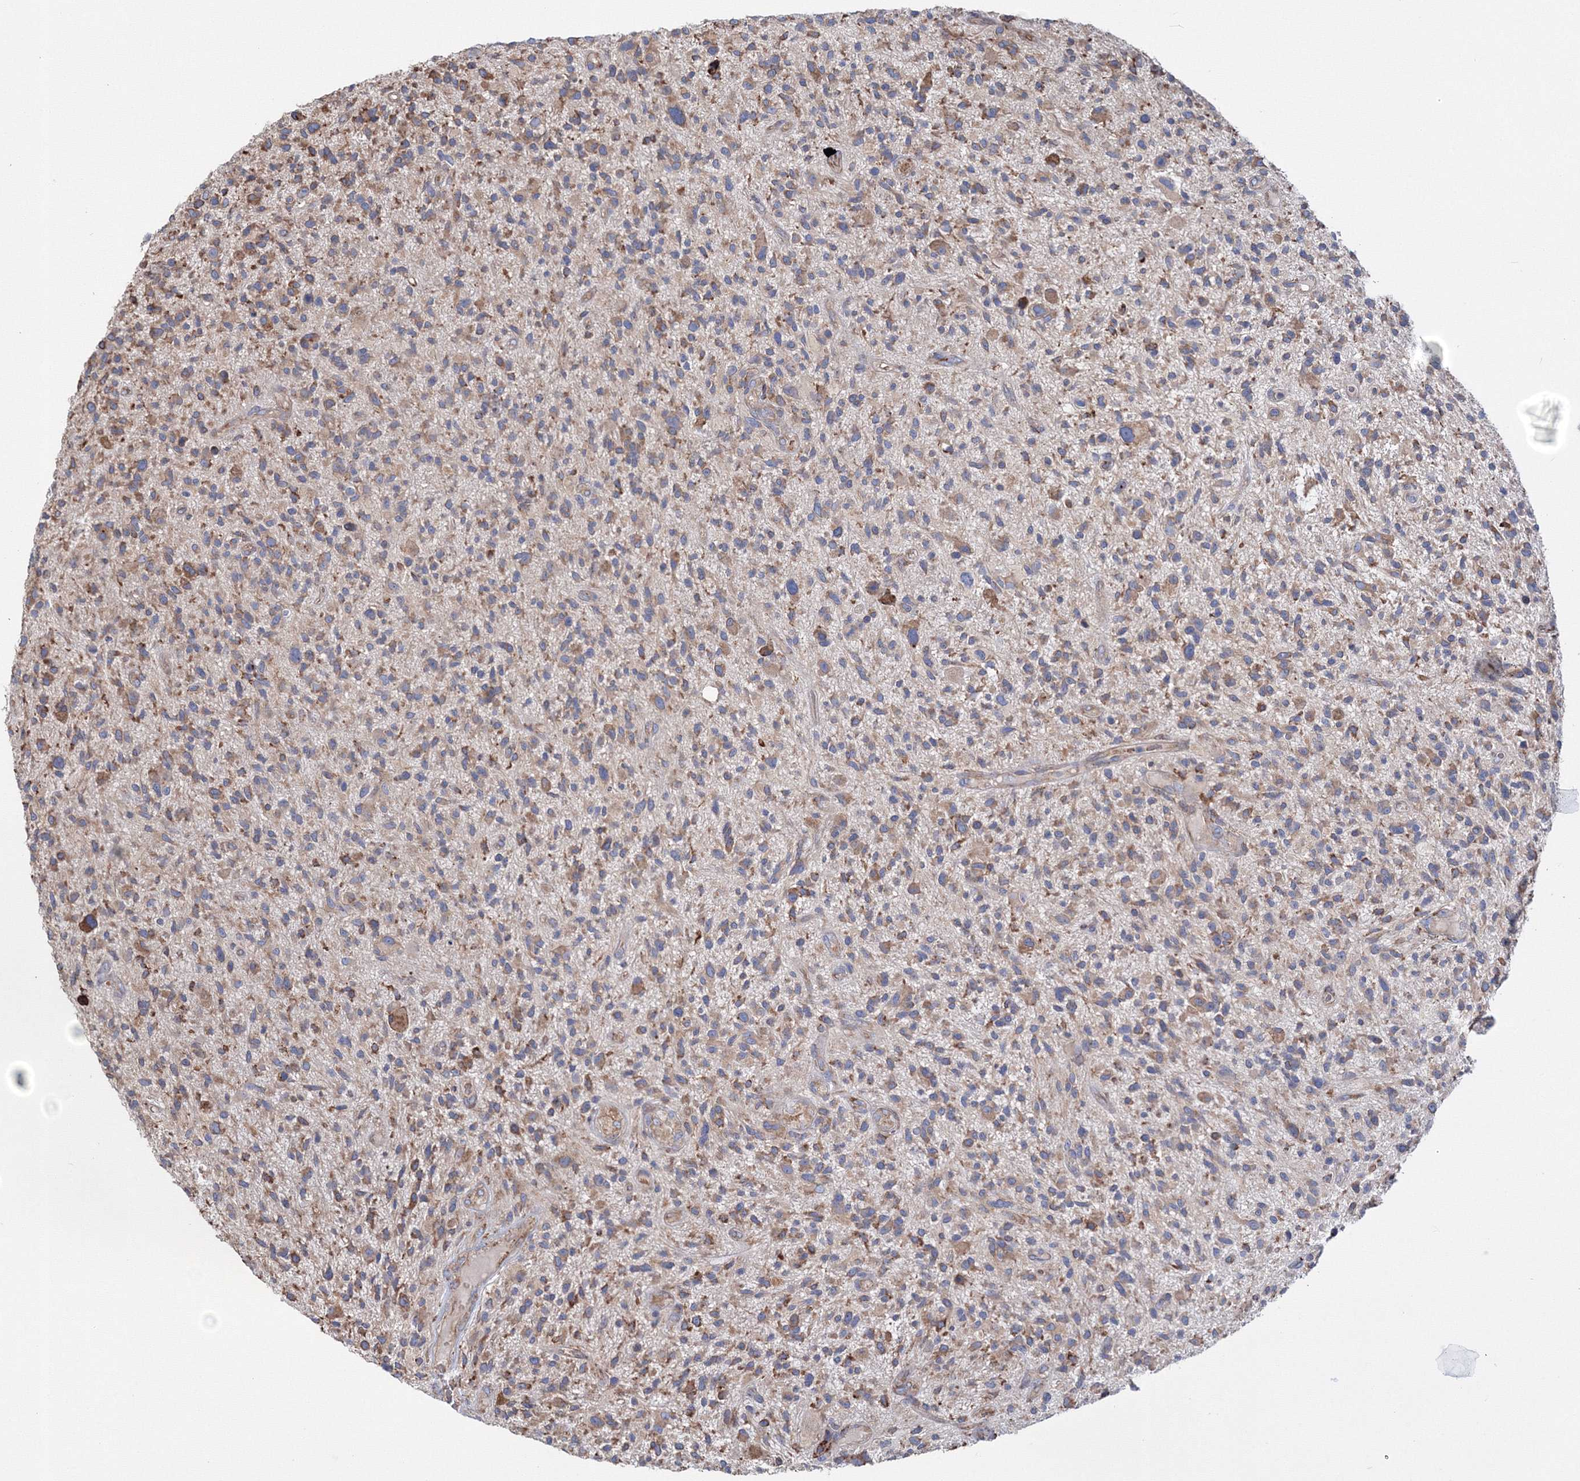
{"staining": {"intensity": "weak", "quantity": "25%-75%", "location": "cytoplasmic/membranous"}, "tissue": "glioma", "cell_type": "Tumor cells", "image_type": "cancer", "snomed": [{"axis": "morphology", "description": "Glioma, malignant, High grade"}, {"axis": "topography", "description": "Brain"}], "caption": "Weak cytoplasmic/membranous positivity for a protein is present in approximately 25%-75% of tumor cells of glioma using immunohistochemistry.", "gene": "VPS8", "patient": {"sex": "male", "age": 47}}